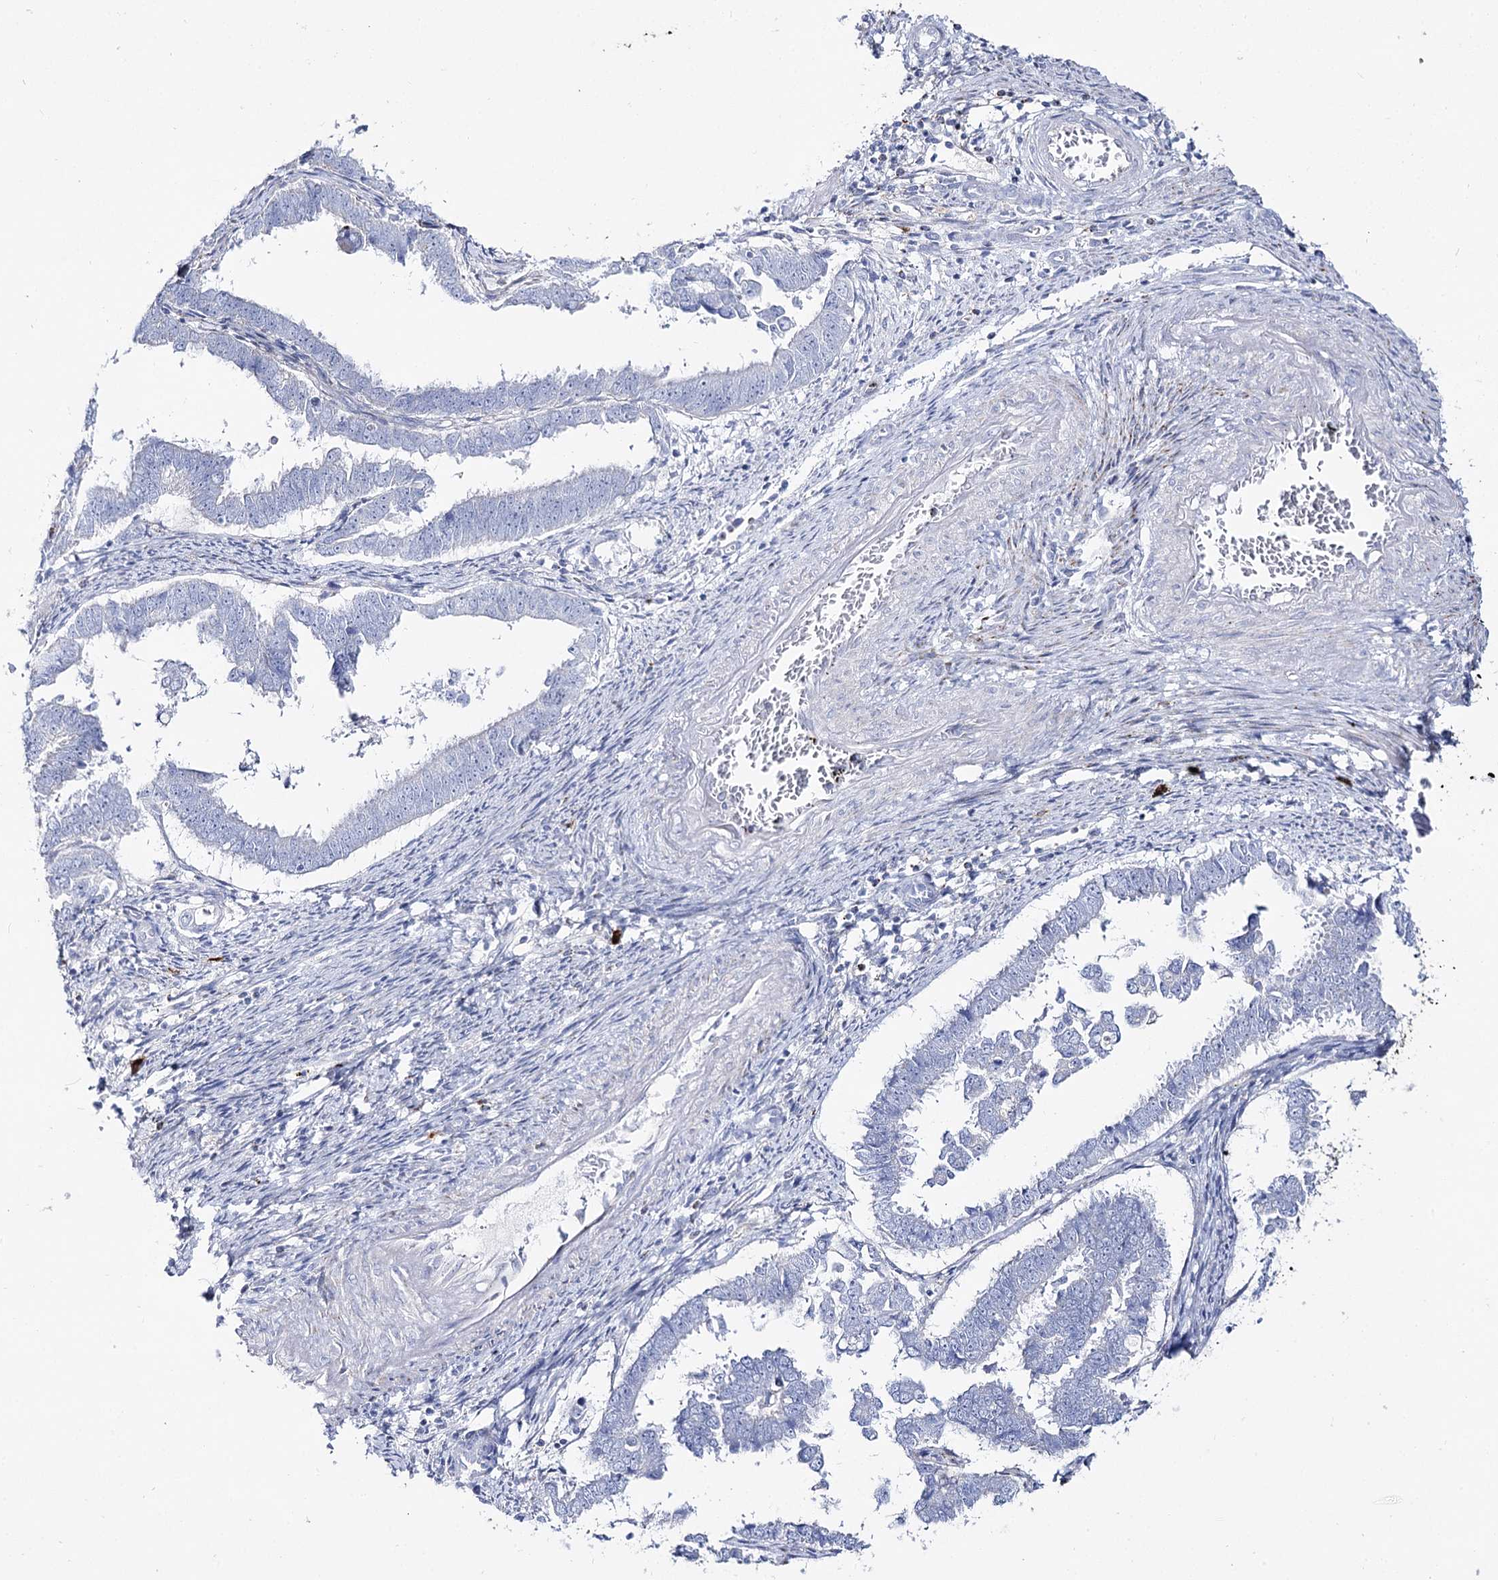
{"staining": {"intensity": "negative", "quantity": "none", "location": "none"}, "tissue": "endometrial cancer", "cell_type": "Tumor cells", "image_type": "cancer", "snomed": [{"axis": "morphology", "description": "Adenocarcinoma, NOS"}, {"axis": "topography", "description": "Endometrium"}], "caption": "High power microscopy photomicrograph of an IHC photomicrograph of endometrial adenocarcinoma, revealing no significant staining in tumor cells.", "gene": "SLC3A1", "patient": {"sex": "female", "age": 75}}